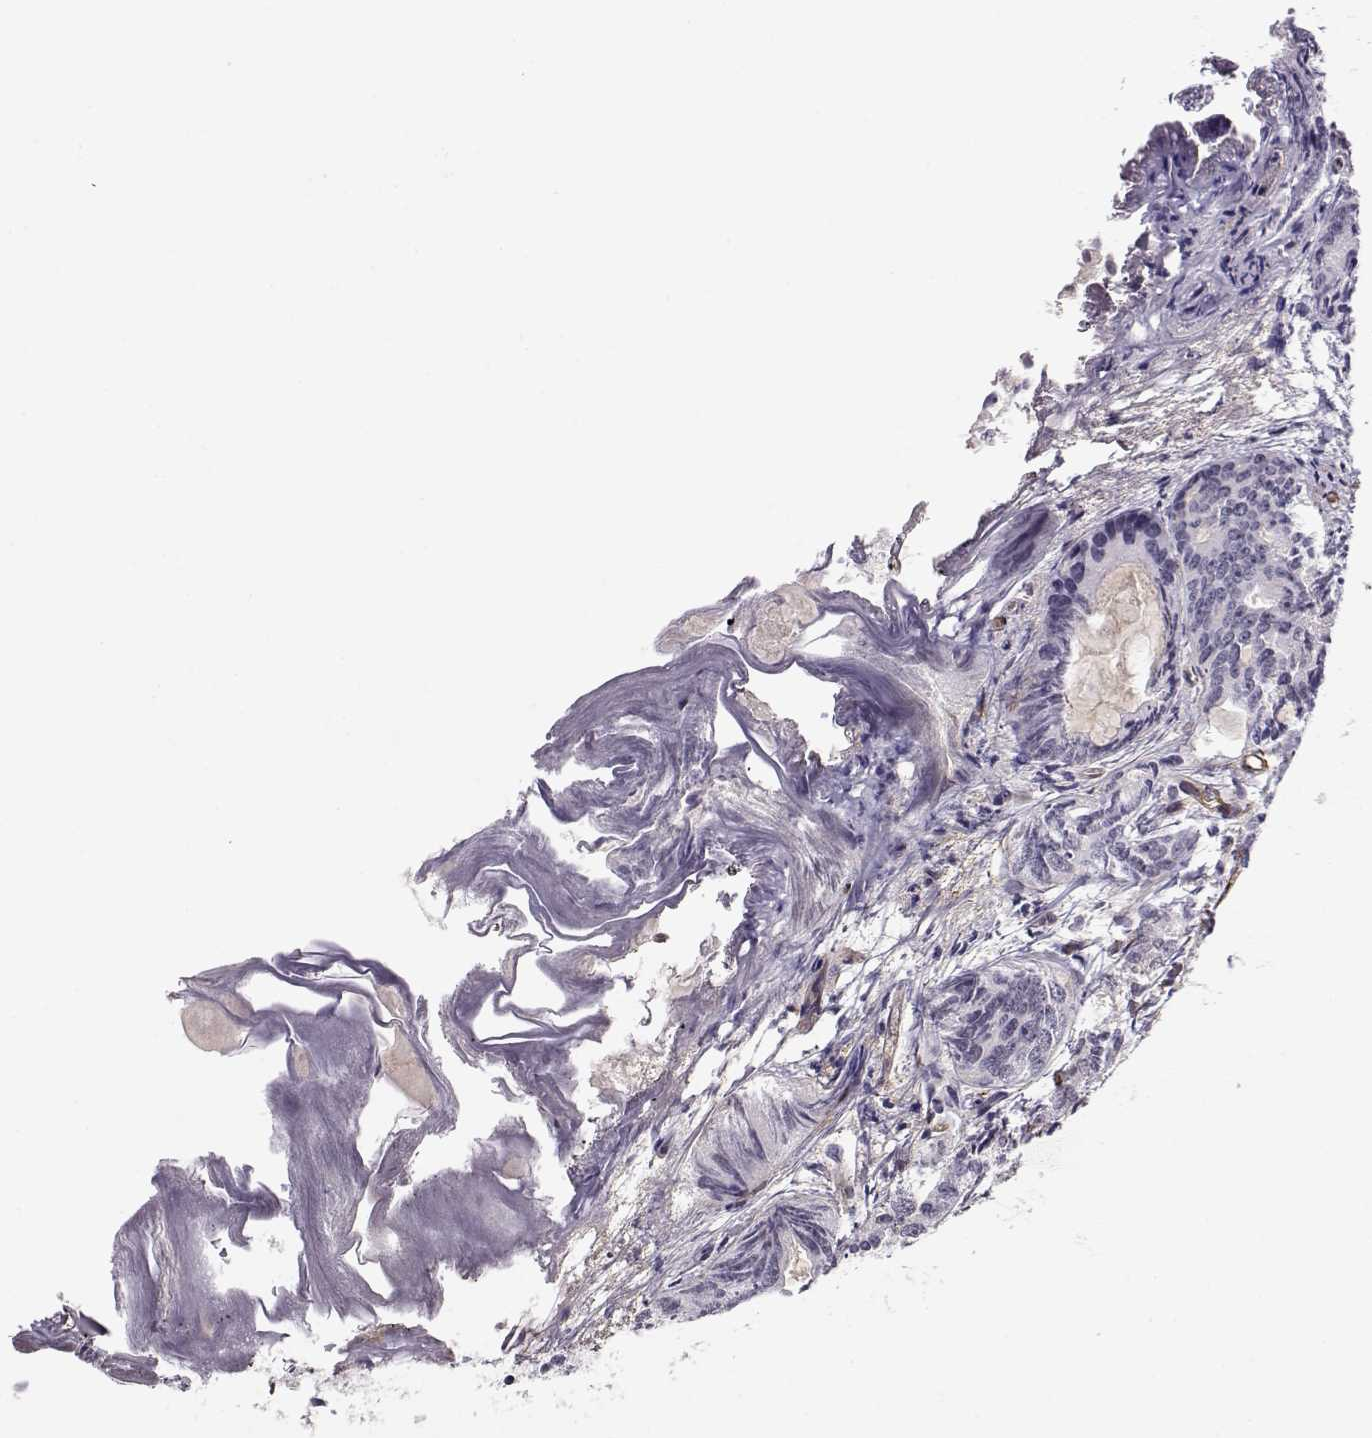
{"staining": {"intensity": "negative", "quantity": "none", "location": "none"}, "tissue": "prostate cancer", "cell_type": "Tumor cells", "image_type": "cancer", "snomed": [{"axis": "morphology", "description": "Adenocarcinoma, Medium grade"}, {"axis": "topography", "description": "Prostate"}], "caption": "Immunohistochemistry of medium-grade adenocarcinoma (prostate) exhibits no positivity in tumor cells. (Brightfield microscopy of DAB immunohistochemistry at high magnification).", "gene": "CIR1", "patient": {"sex": "male", "age": 74}}